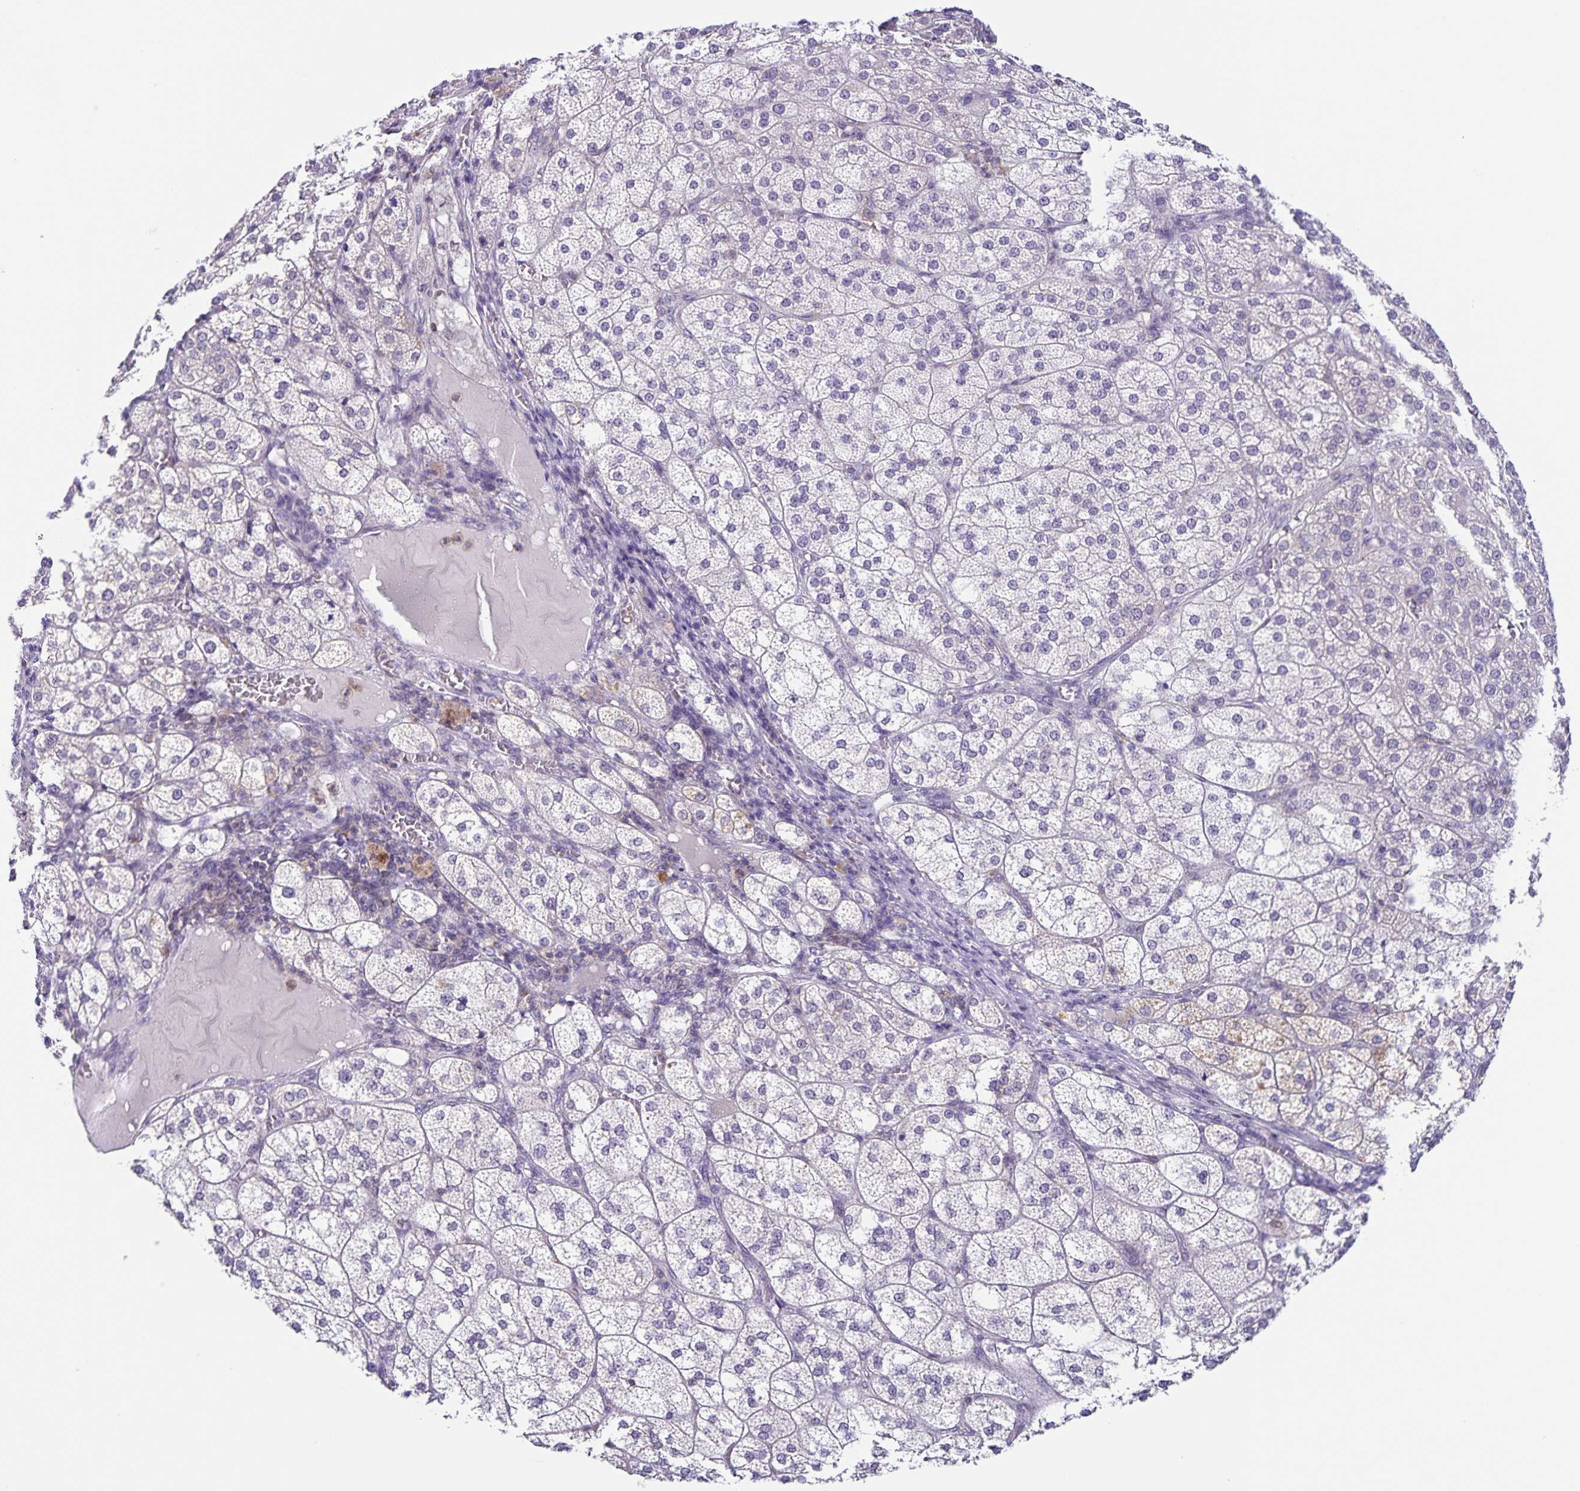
{"staining": {"intensity": "weak", "quantity": "<25%", "location": "cytoplasmic/membranous"}, "tissue": "adrenal gland", "cell_type": "Glandular cells", "image_type": "normal", "snomed": [{"axis": "morphology", "description": "Normal tissue, NOS"}, {"axis": "topography", "description": "Adrenal gland"}], "caption": "Immunohistochemistry (IHC) of normal human adrenal gland reveals no expression in glandular cells. (Stains: DAB (3,3'-diaminobenzidine) IHC with hematoxylin counter stain, Microscopy: brightfield microscopy at high magnification).", "gene": "STPG4", "patient": {"sex": "female", "age": 60}}